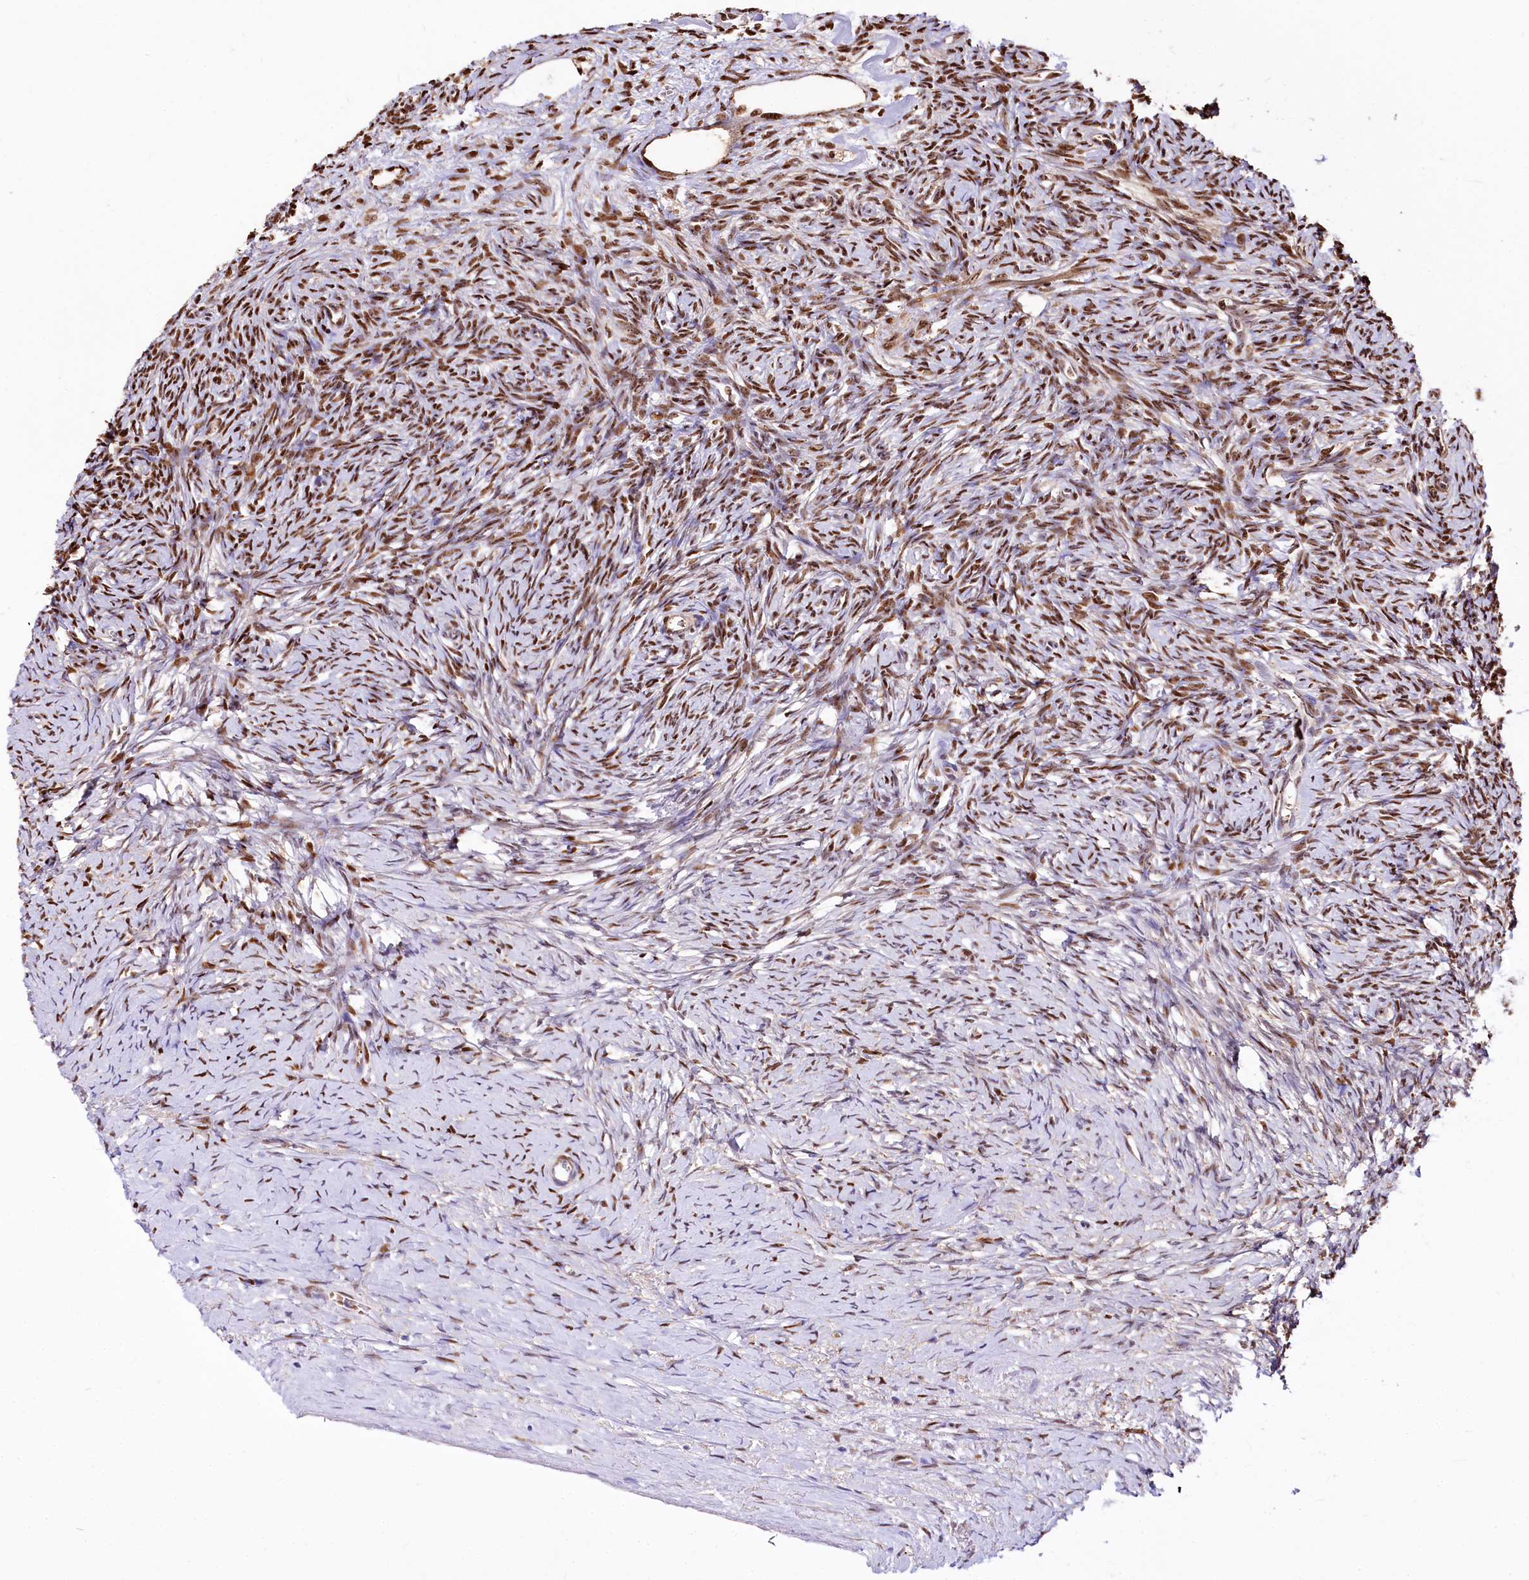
{"staining": {"intensity": "moderate", "quantity": ">75%", "location": "nuclear"}, "tissue": "ovary", "cell_type": "Ovarian stroma cells", "image_type": "normal", "snomed": [{"axis": "morphology", "description": "Normal tissue, NOS"}, {"axis": "morphology", "description": "Developmental malformation"}, {"axis": "topography", "description": "Ovary"}], "caption": "Ovarian stroma cells show moderate nuclear expression in approximately >75% of cells in normal ovary.", "gene": "PTMS", "patient": {"sex": "female", "age": 39}}